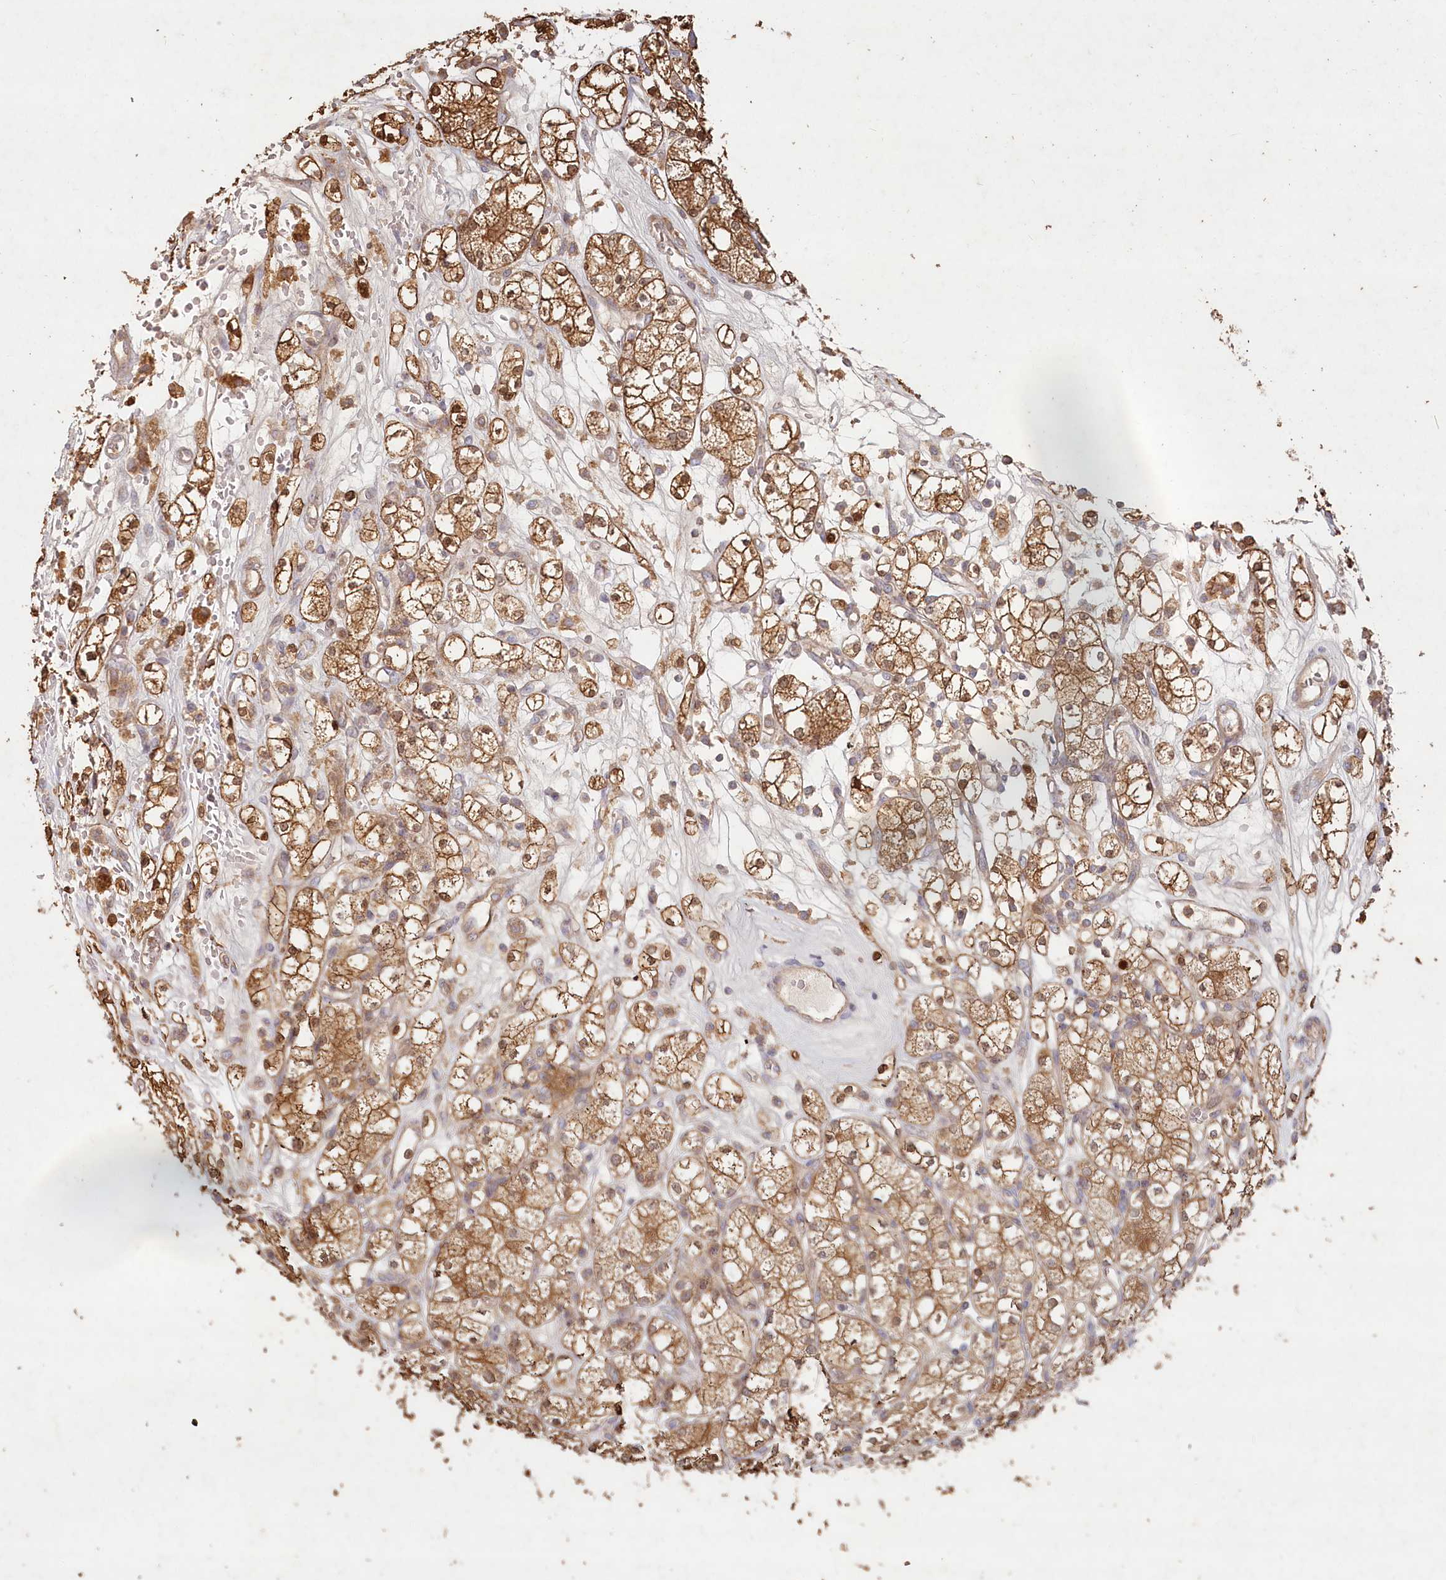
{"staining": {"intensity": "moderate", "quantity": ">75%", "location": "cytoplasmic/membranous,nuclear"}, "tissue": "renal cancer", "cell_type": "Tumor cells", "image_type": "cancer", "snomed": [{"axis": "morphology", "description": "Adenocarcinoma, NOS"}, {"axis": "topography", "description": "Kidney"}], "caption": "Tumor cells show medium levels of moderate cytoplasmic/membranous and nuclear staining in approximately >75% of cells in human adenocarcinoma (renal). (brown staining indicates protein expression, while blue staining denotes nuclei).", "gene": "HAL", "patient": {"sex": "male", "age": 77}}